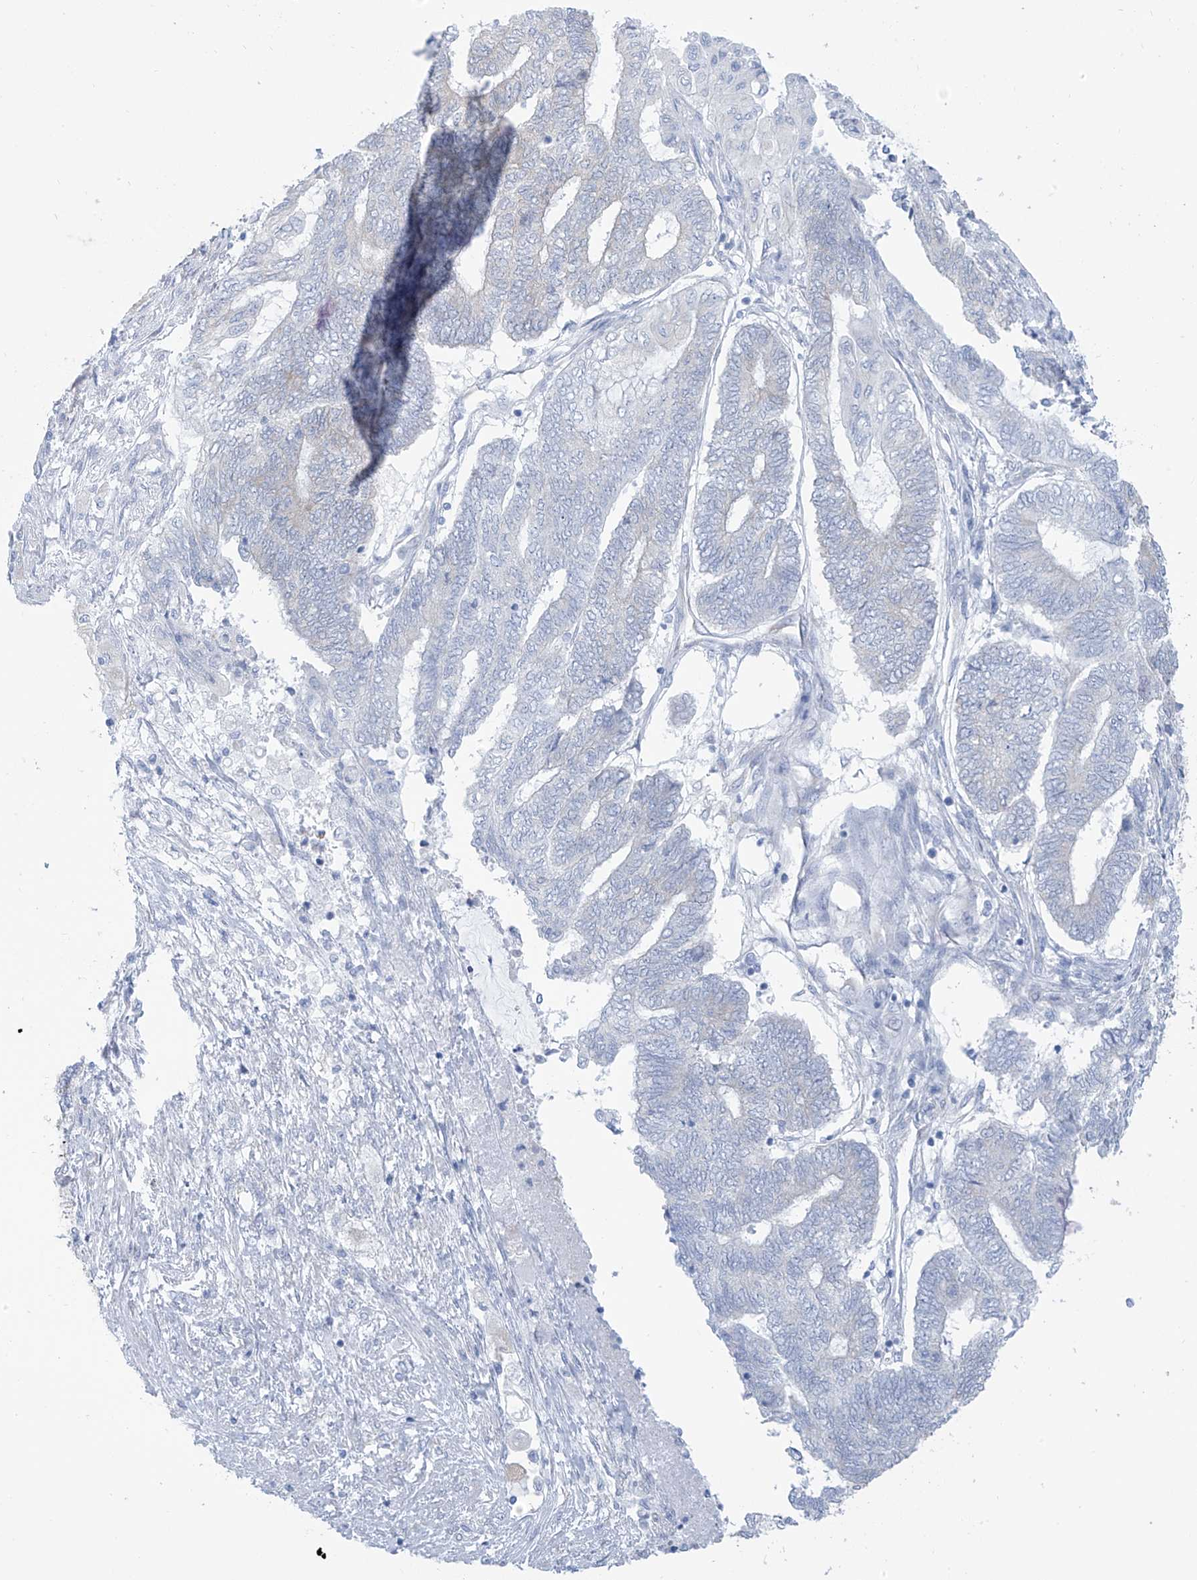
{"staining": {"intensity": "negative", "quantity": "none", "location": "none"}, "tissue": "endometrial cancer", "cell_type": "Tumor cells", "image_type": "cancer", "snomed": [{"axis": "morphology", "description": "Adenocarcinoma, NOS"}, {"axis": "topography", "description": "Uterus"}, {"axis": "topography", "description": "Endometrium"}], "caption": "IHC image of neoplastic tissue: endometrial cancer stained with DAB demonstrates no significant protein staining in tumor cells. The staining is performed using DAB brown chromogen with nuclei counter-stained in using hematoxylin.", "gene": "RCN2", "patient": {"sex": "female", "age": 70}}